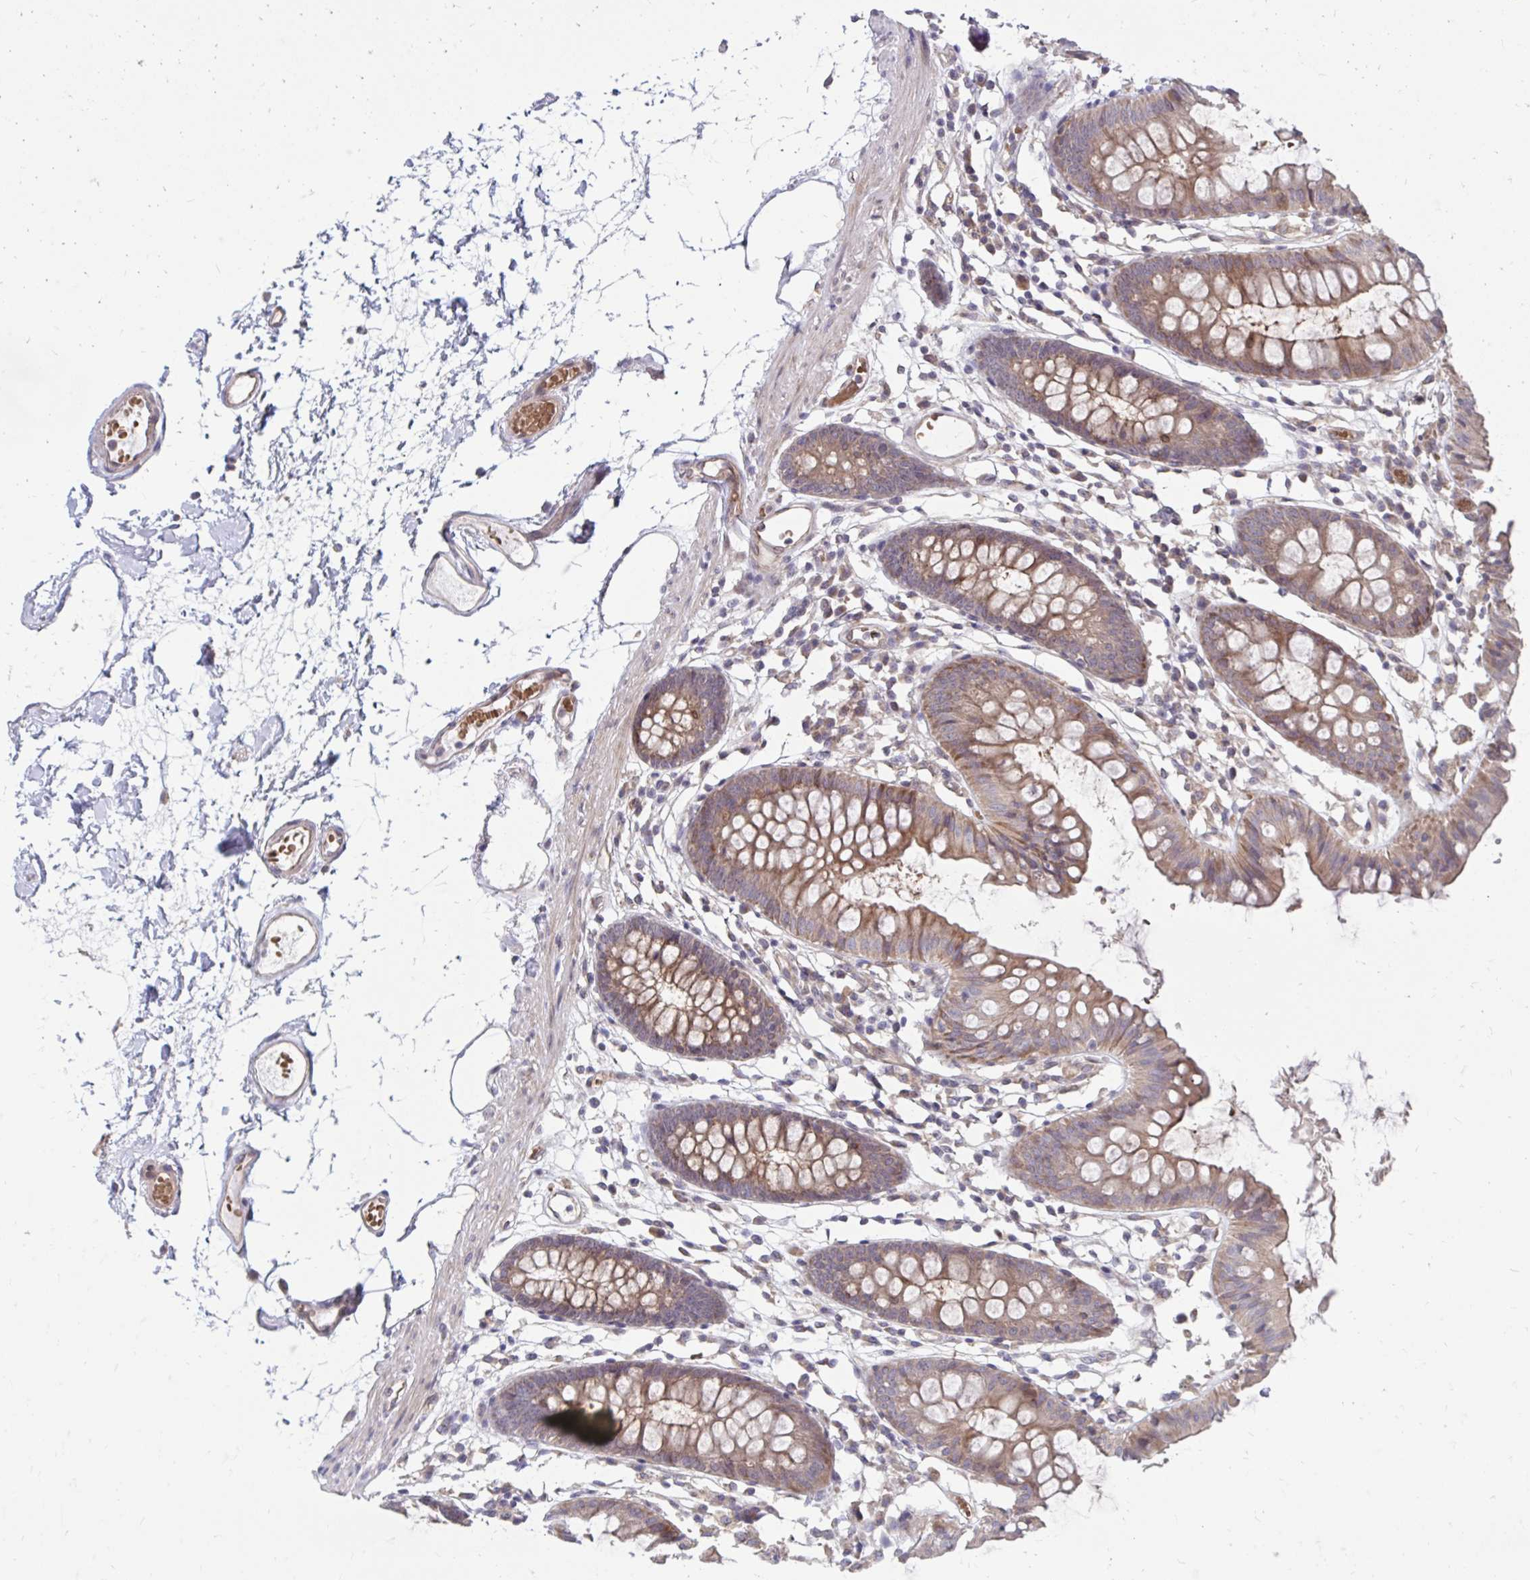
{"staining": {"intensity": "moderate", "quantity": ">75%", "location": "cytoplasmic/membranous"}, "tissue": "colon", "cell_type": "Endothelial cells", "image_type": "normal", "snomed": [{"axis": "morphology", "description": "Normal tissue, NOS"}, {"axis": "topography", "description": "Colon"}], "caption": "This is an image of IHC staining of normal colon, which shows moderate expression in the cytoplasmic/membranous of endothelial cells.", "gene": "ITPR2", "patient": {"sex": "female", "age": 84}}